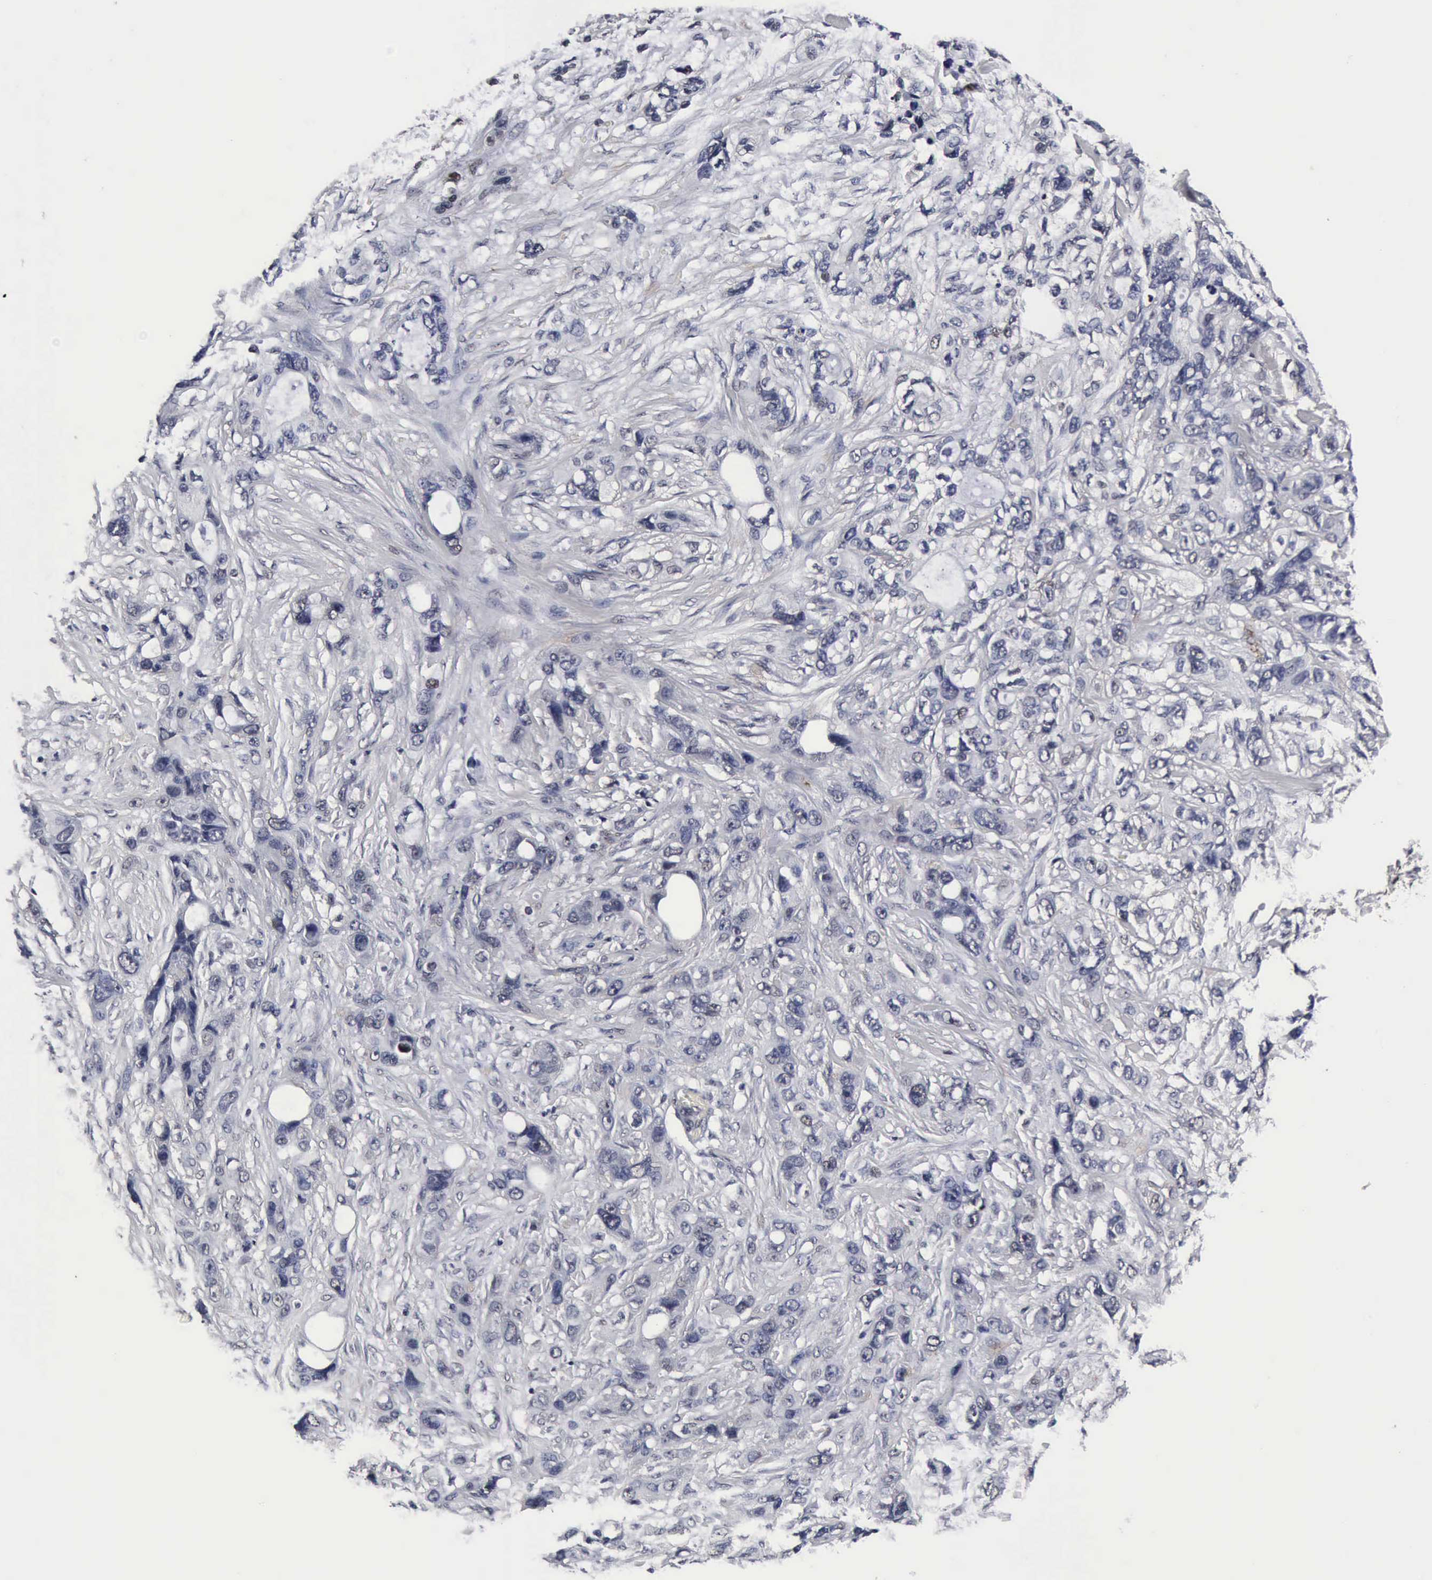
{"staining": {"intensity": "negative", "quantity": "none", "location": "none"}, "tissue": "stomach cancer", "cell_type": "Tumor cells", "image_type": "cancer", "snomed": [{"axis": "morphology", "description": "Adenocarcinoma, NOS"}, {"axis": "topography", "description": "Stomach, upper"}], "caption": "Immunohistochemical staining of human stomach cancer (adenocarcinoma) demonstrates no significant positivity in tumor cells. Brightfield microscopy of IHC stained with DAB (3,3'-diaminobenzidine) (brown) and hematoxylin (blue), captured at high magnification.", "gene": "UBC", "patient": {"sex": "male", "age": 47}}